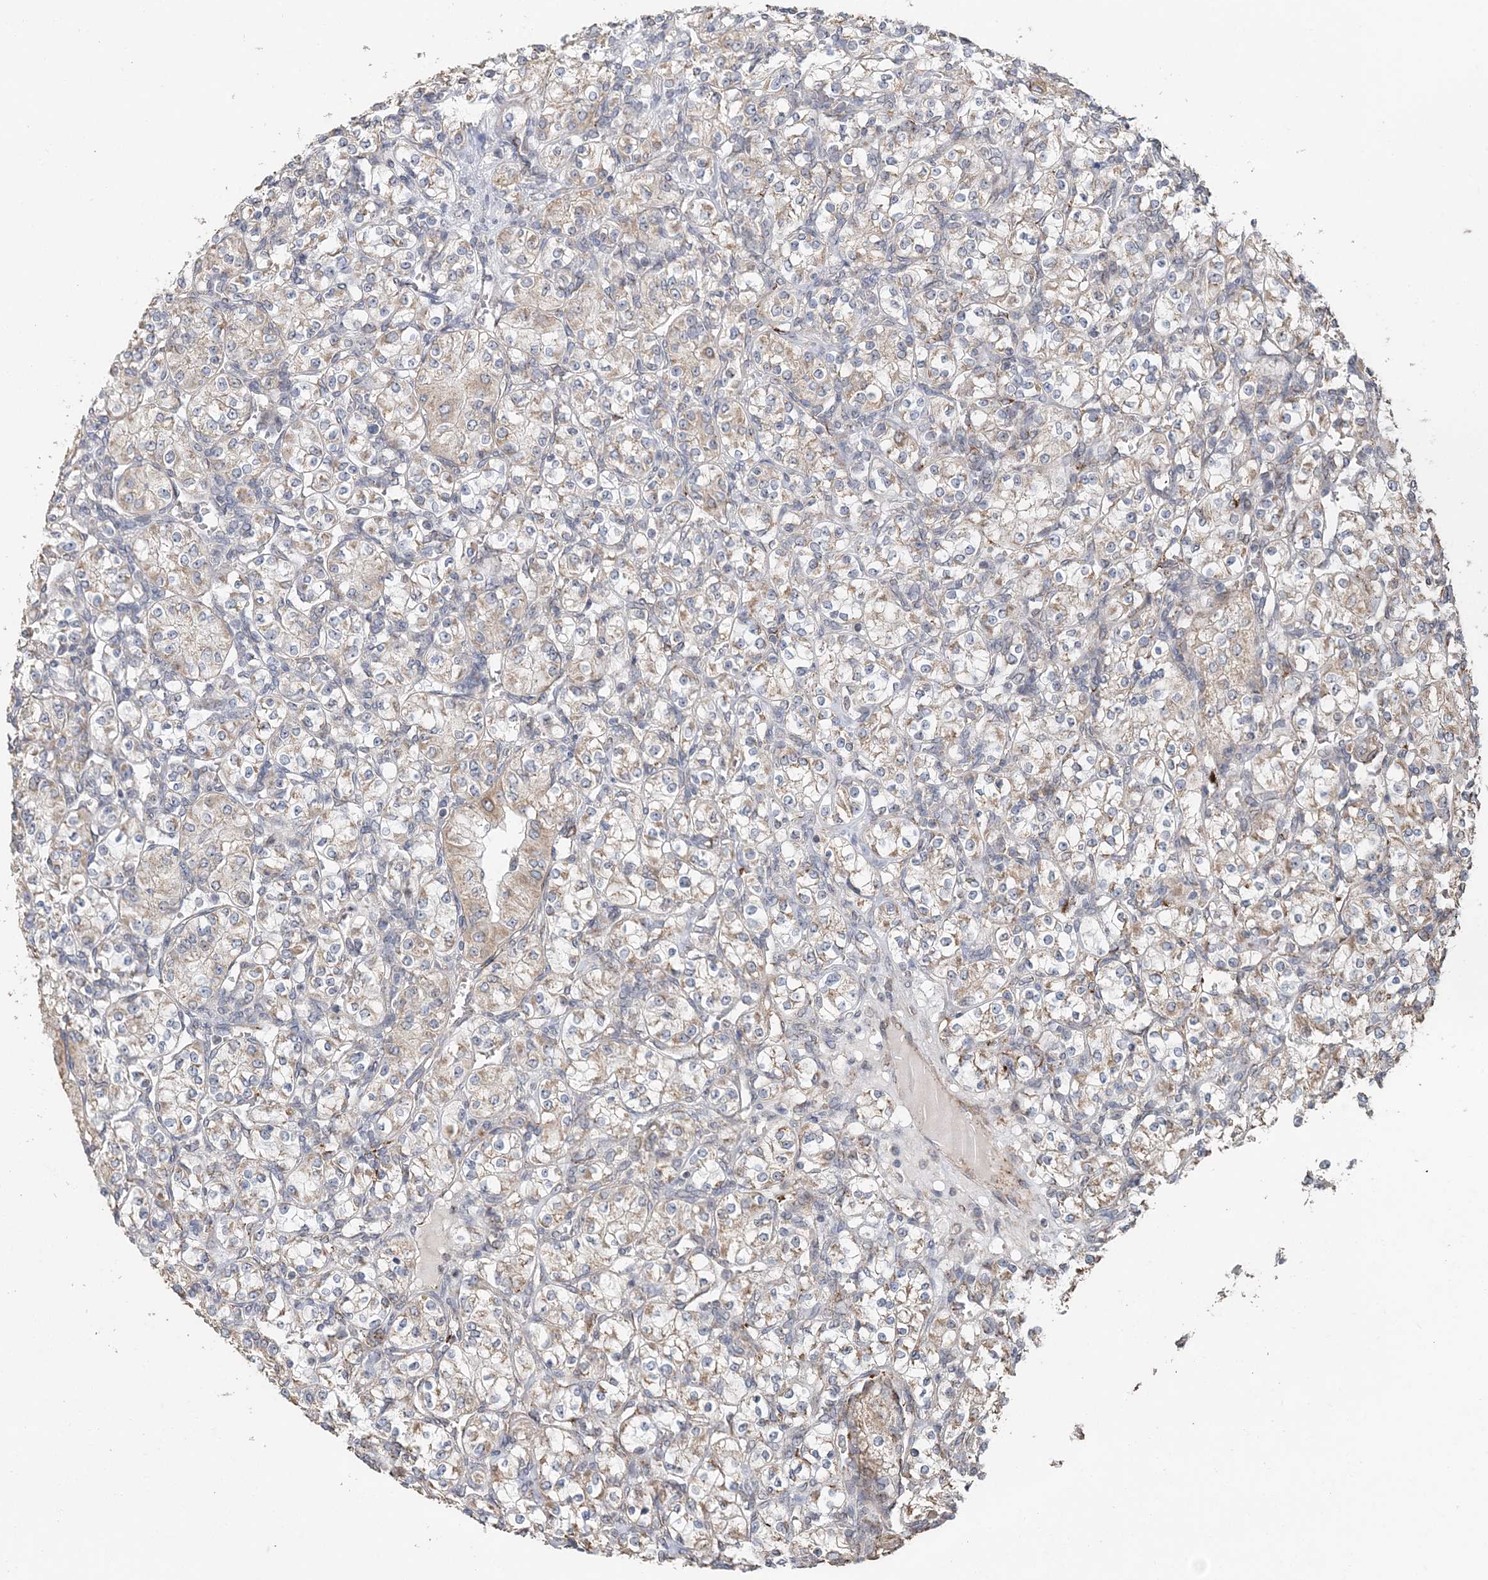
{"staining": {"intensity": "weak", "quantity": "25%-75%", "location": "cytoplasmic/membranous"}, "tissue": "renal cancer", "cell_type": "Tumor cells", "image_type": "cancer", "snomed": [{"axis": "morphology", "description": "Adenocarcinoma, NOS"}, {"axis": "topography", "description": "Kidney"}], "caption": "Immunohistochemistry (DAB (3,3'-diaminobenzidine)) staining of adenocarcinoma (renal) shows weak cytoplasmic/membranous protein staining in approximately 25%-75% of tumor cells. (brown staining indicates protein expression, while blue staining denotes nuclei).", "gene": "FBXO38", "patient": {"sex": "male", "age": 77}}